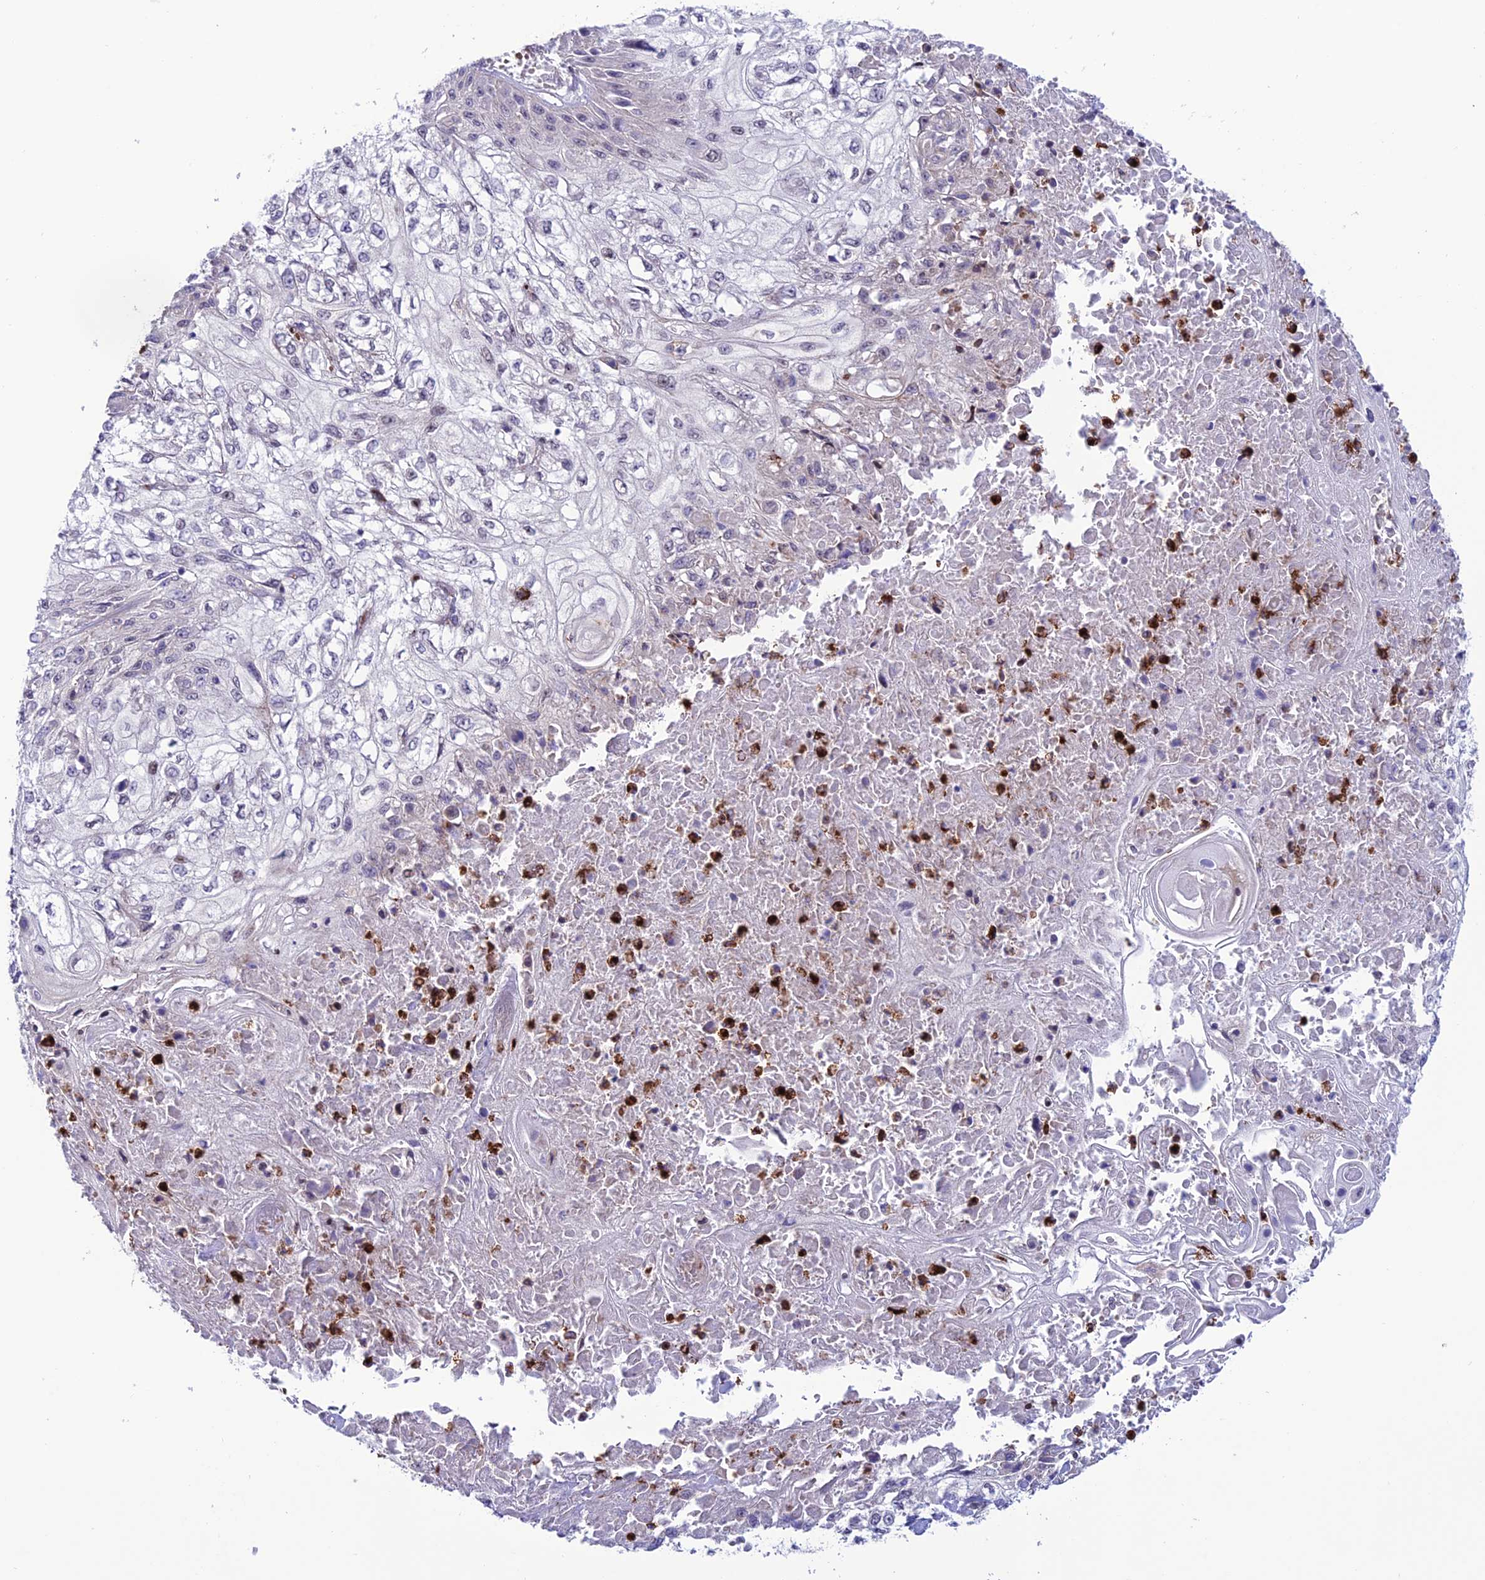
{"staining": {"intensity": "negative", "quantity": "none", "location": "none"}, "tissue": "skin cancer", "cell_type": "Tumor cells", "image_type": "cancer", "snomed": [{"axis": "morphology", "description": "Squamous cell carcinoma, NOS"}, {"axis": "morphology", "description": "Squamous cell carcinoma, metastatic, NOS"}, {"axis": "topography", "description": "Skin"}, {"axis": "topography", "description": "Lymph node"}], "caption": "This photomicrograph is of squamous cell carcinoma (skin) stained with immunohistochemistry to label a protein in brown with the nuclei are counter-stained blue. There is no staining in tumor cells. The staining is performed using DAB (3,3'-diaminobenzidine) brown chromogen with nuclei counter-stained in using hematoxylin.", "gene": "COL6A6", "patient": {"sex": "male", "age": 75}}